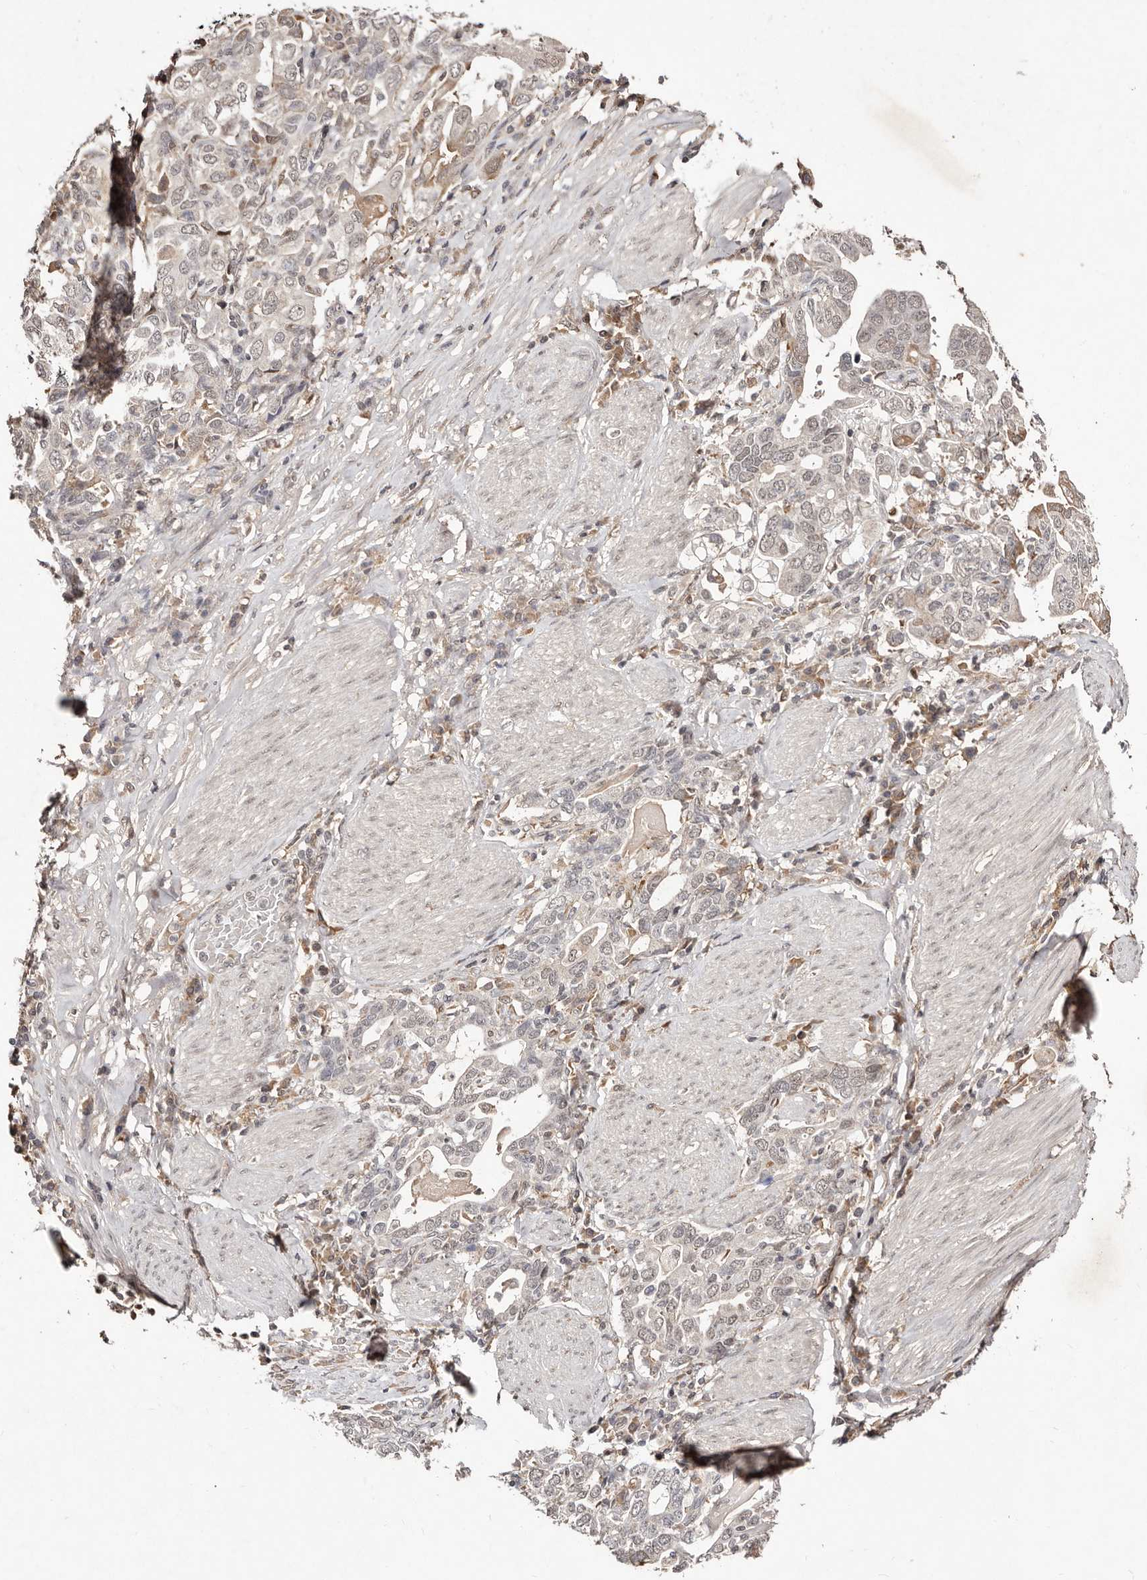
{"staining": {"intensity": "negative", "quantity": "none", "location": "none"}, "tissue": "stomach cancer", "cell_type": "Tumor cells", "image_type": "cancer", "snomed": [{"axis": "morphology", "description": "Adenocarcinoma, NOS"}, {"axis": "topography", "description": "Stomach, upper"}], "caption": "DAB (3,3'-diaminobenzidine) immunohistochemical staining of human stomach cancer demonstrates no significant expression in tumor cells.", "gene": "BICRAL", "patient": {"sex": "male", "age": 62}}